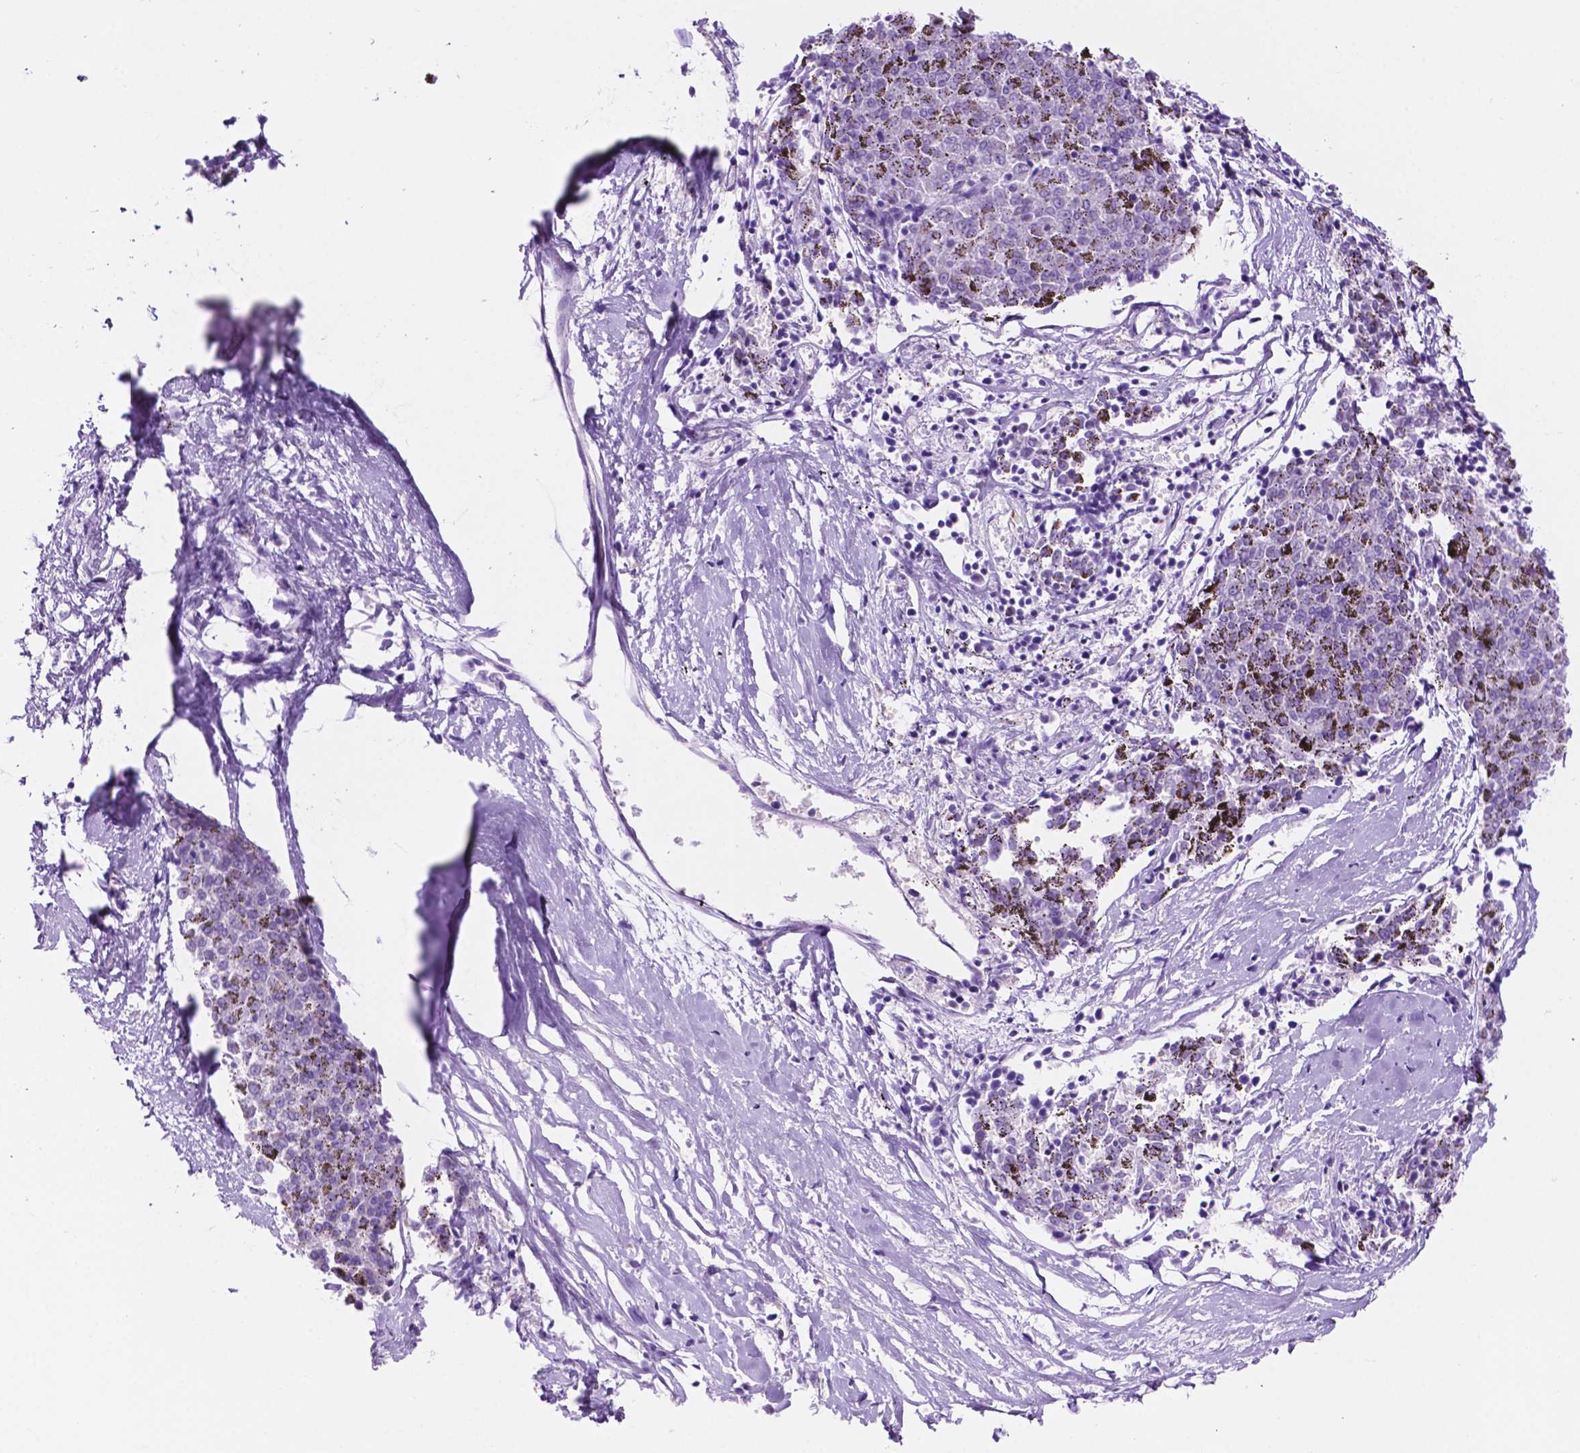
{"staining": {"intensity": "negative", "quantity": "none", "location": "none"}, "tissue": "melanoma", "cell_type": "Tumor cells", "image_type": "cancer", "snomed": [{"axis": "morphology", "description": "Malignant melanoma, NOS"}, {"axis": "topography", "description": "Skin"}], "caption": "The micrograph exhibits no significant expression in tumor cells of malignant melanoma.", "gene": "ACY3", "patient": {"sex": "female", "age": 72}}